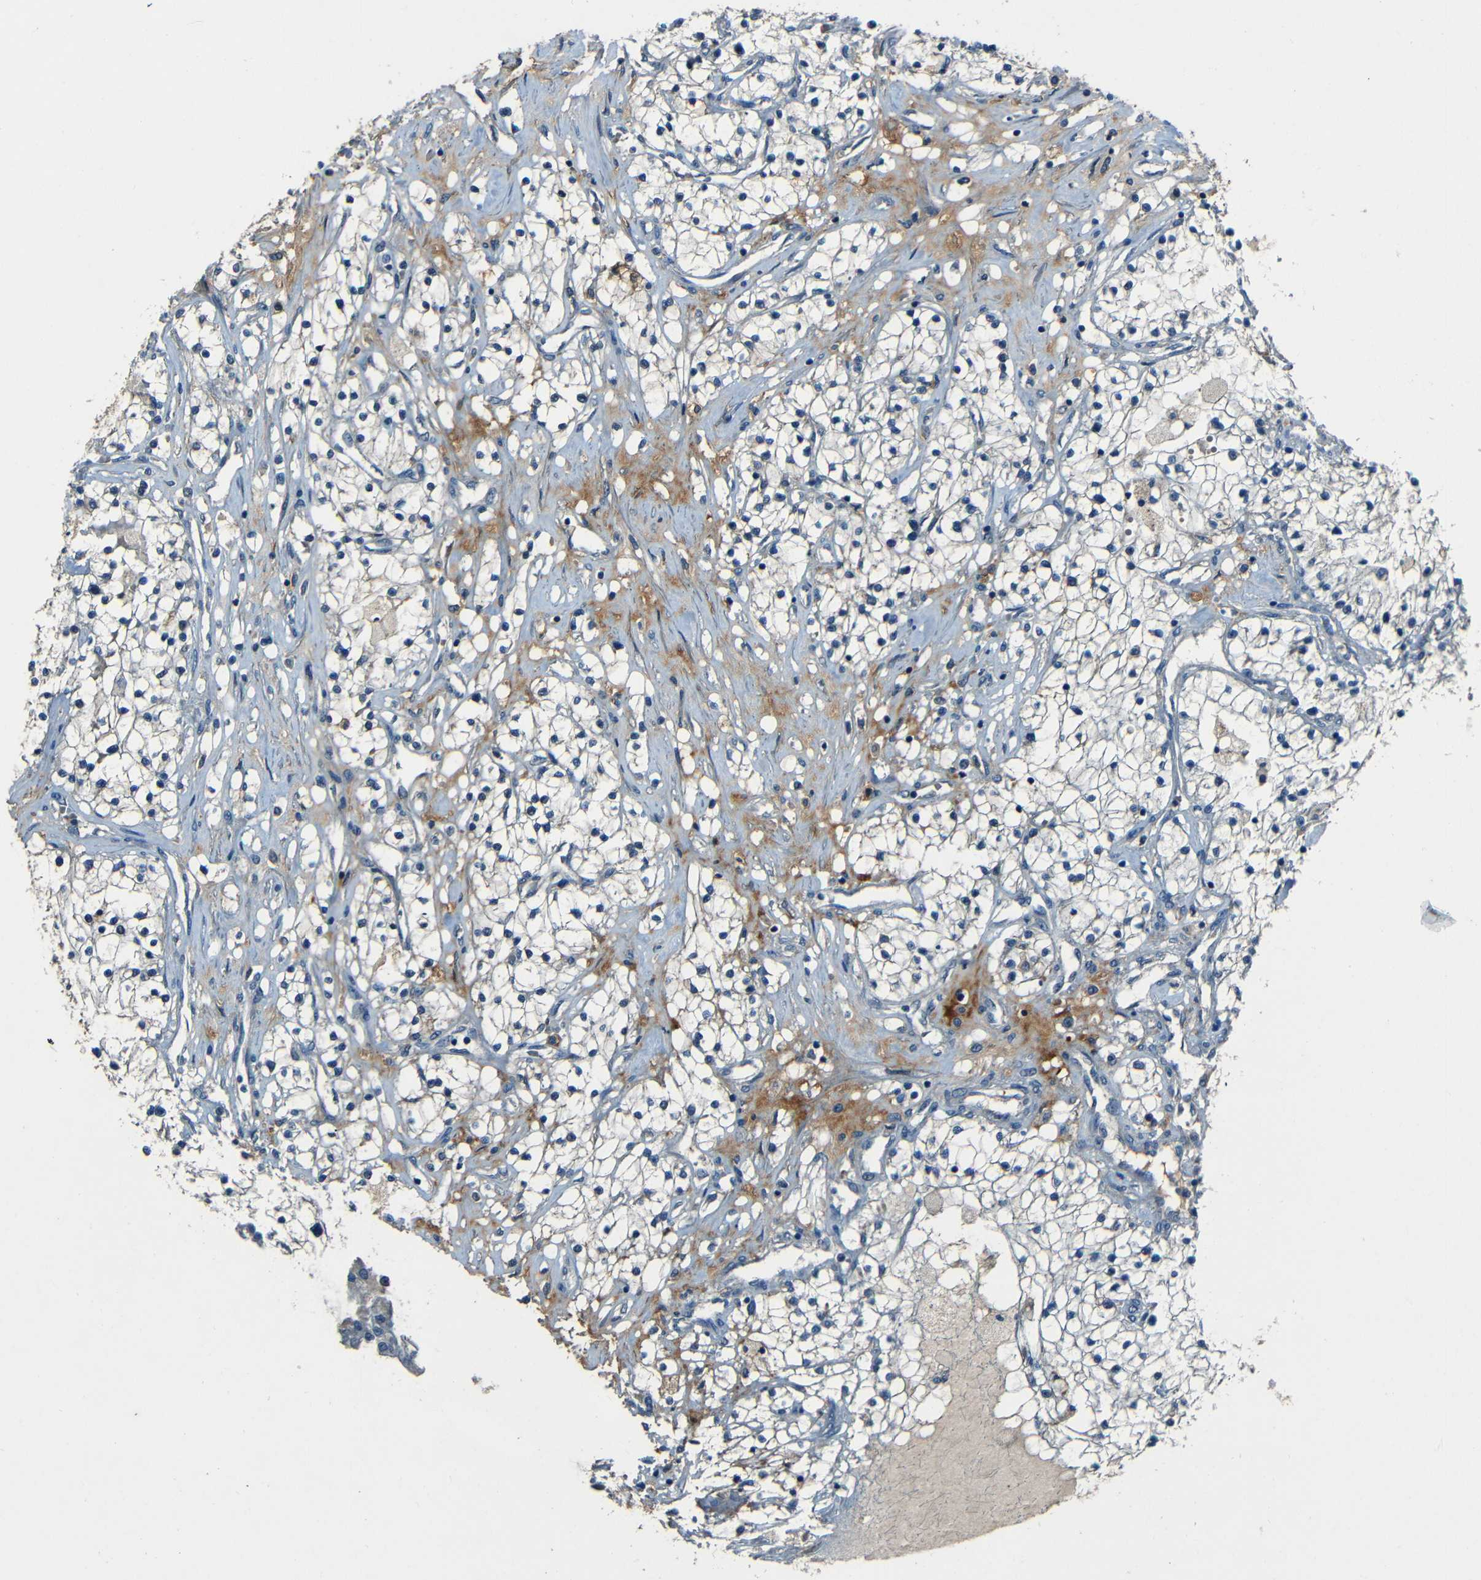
{"staining": {"intensity": "negative", "quantity": "none", "location": "none"}, "tissue": "renal cancer", "cell_type": "Tumor cells", "image_type": "cancer", "snomed": [{"axis": "morphology", "description": "Adenocarcinoma, NOS"}, {"axis": "topography", "description": "Kidney"}], "caption": "Protein analysis of renal cancer (adenocarcinoma) demonstrates no significant staining in tumor cells.", "gene": "SLA", "patient": {"sex": "male", "age": 68}}